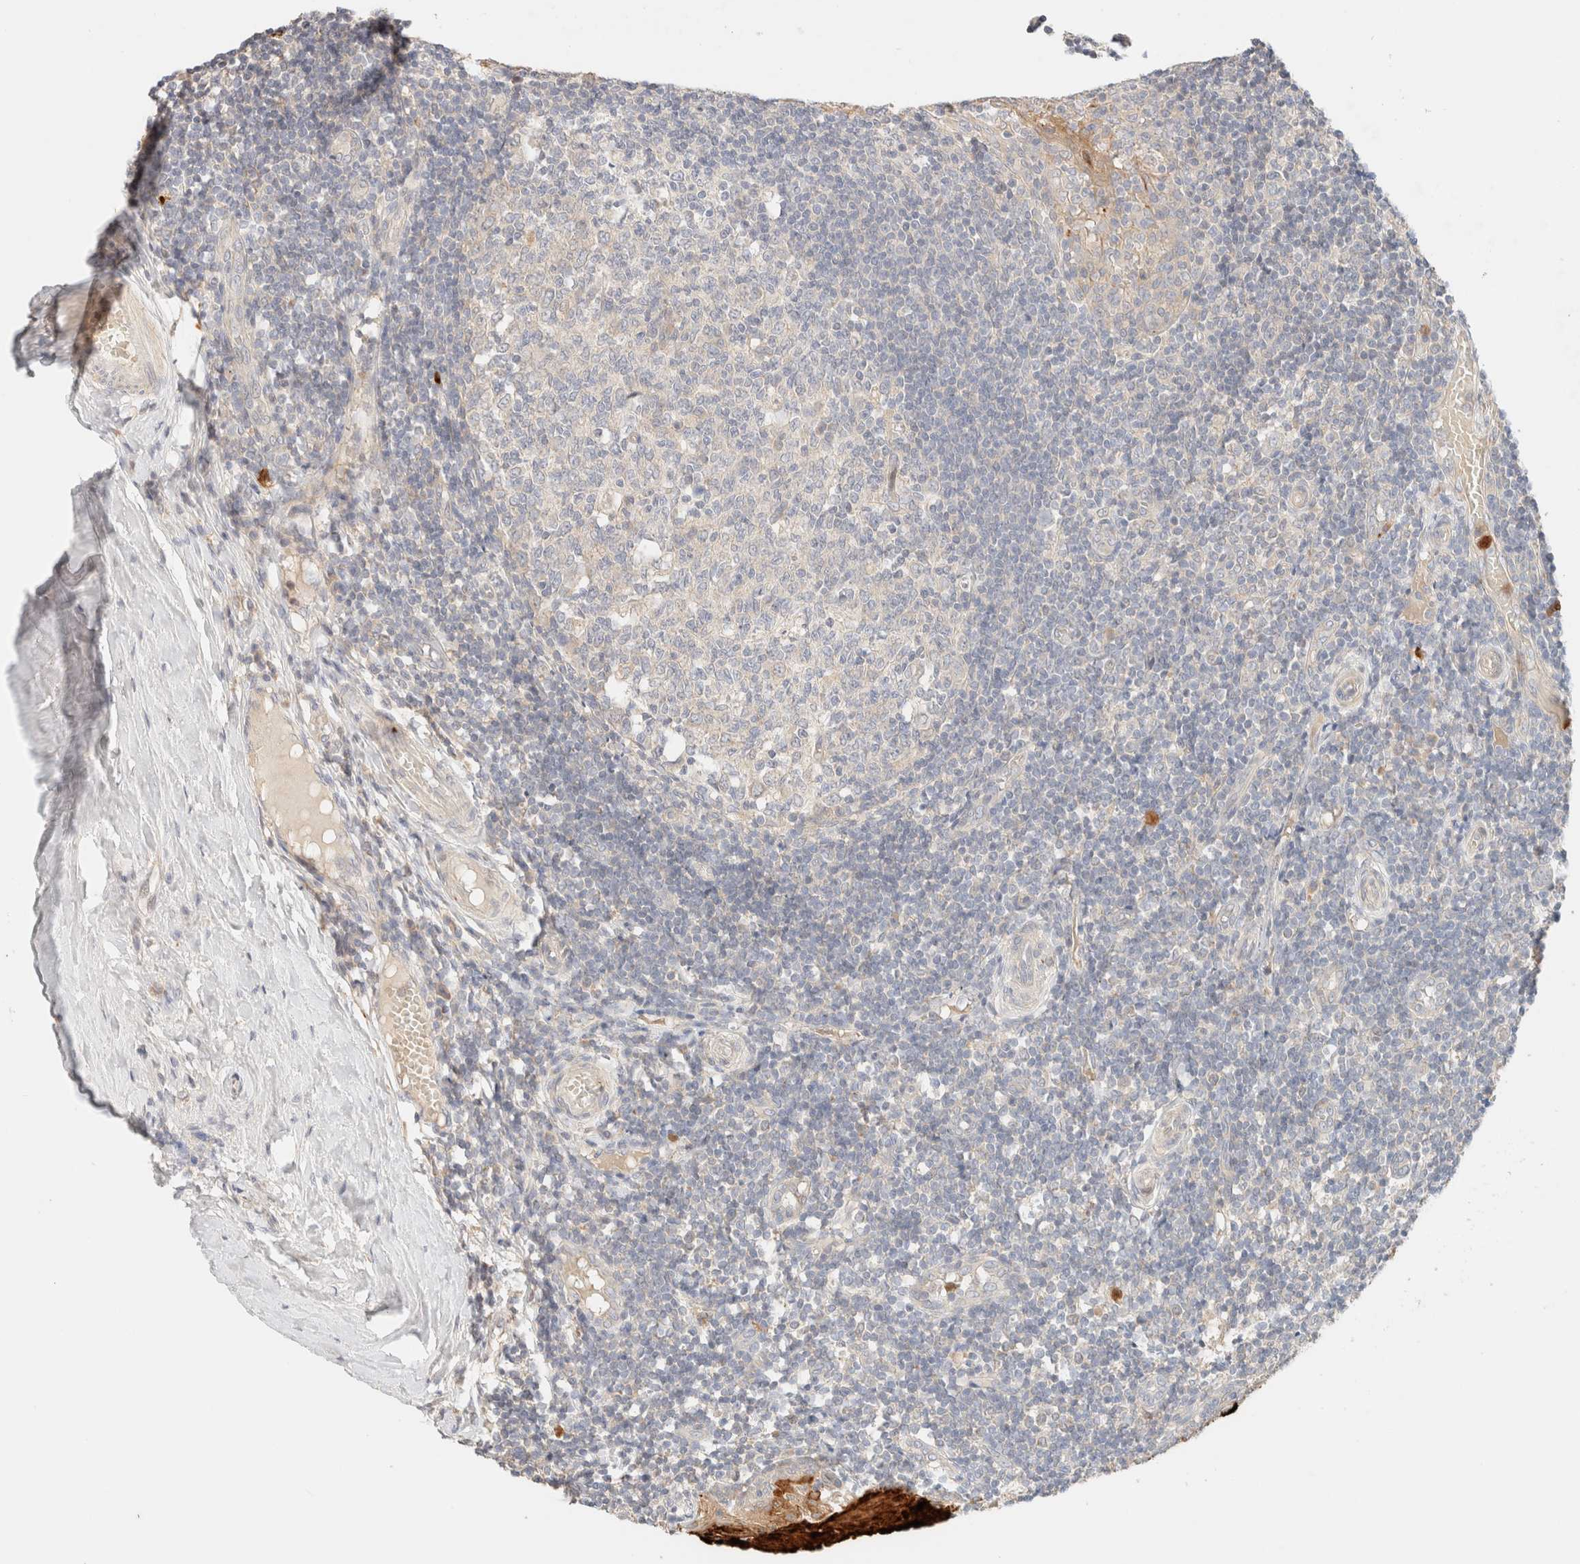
{"staining": {"intensity": "negative", "quantity": "none", "location": "none"}, "tissue": "tonsil", "cell_type": "Germinal center cells", "image_type": "normal", "snomed": [{"axis": "morphology", "description": "Normal tissue, NOS"}, {"axis": "topography", "description": "Tonsil"}], "caption": "High power microscopy micrograph of an IHC image of unremarkable tonsil, revealing no significant staining in germinal center cells. The staining is performed using DAB brown chromogen with nuclei counter-stained in using hematoxylin.", "gene": "SGSM2", "patient": {"sex": "female", "age": 19}}